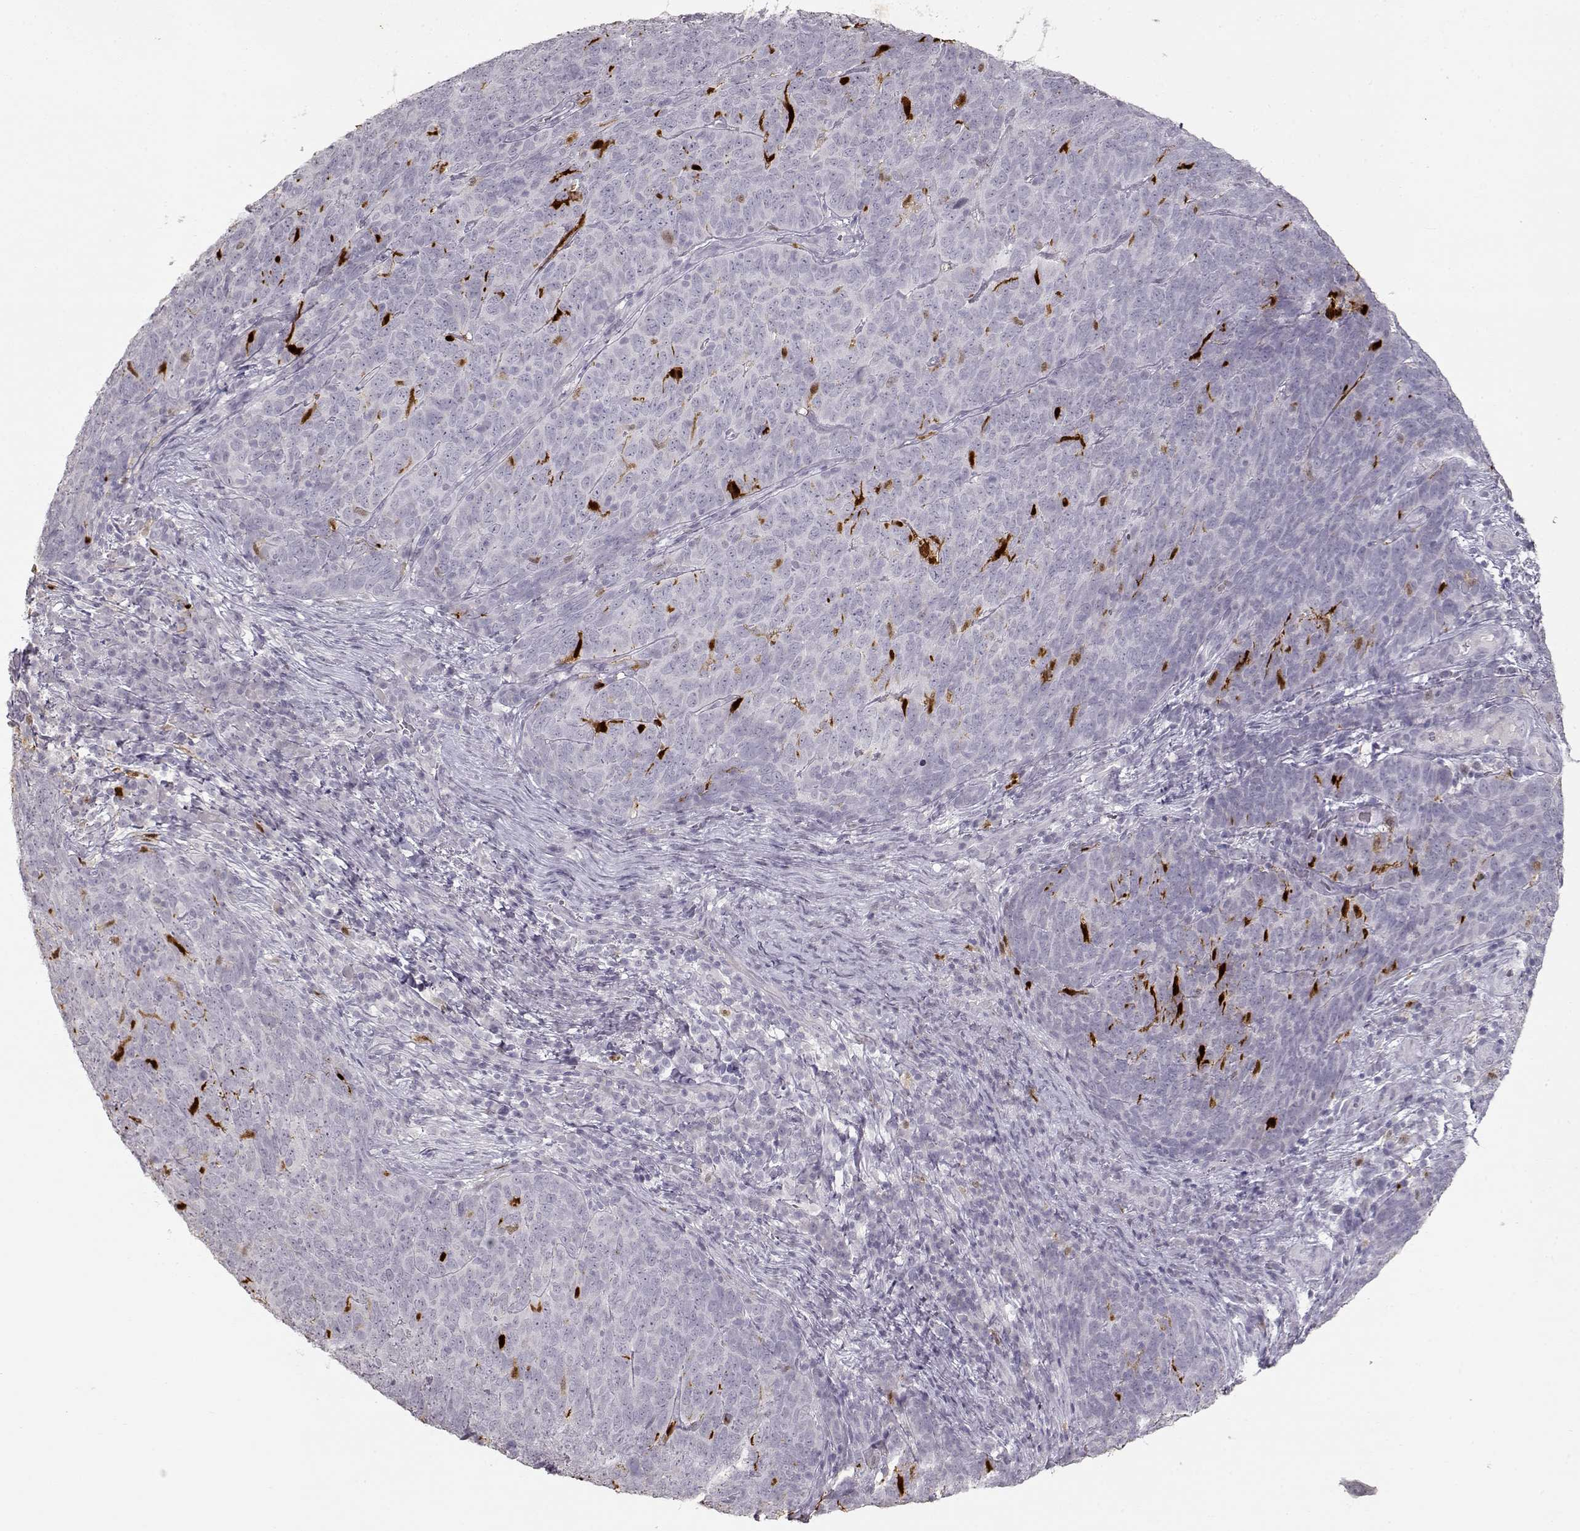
{"staining": {"intensity": "negative", "quantity": "none", "location": "none"}, "tissue": "skin cancer", "cell_type": "Tumor cells", "image_type": "cancer", "snomed": [{"axis": "morphology", "description": "Squamous cell carcinoma, NOS"}, {"axis": "topography", "description": "Skin"}, {"axis": "topography", "description": "Anal"}], "caption": "Skin cancer (squamous cell carcinoma) was stained to show a protein in brown. There is no significant expression in tumor cells. (DAB IHC, high magnification).", "gene": "S100B", "patient": {"sex": "female", "age": 51}}